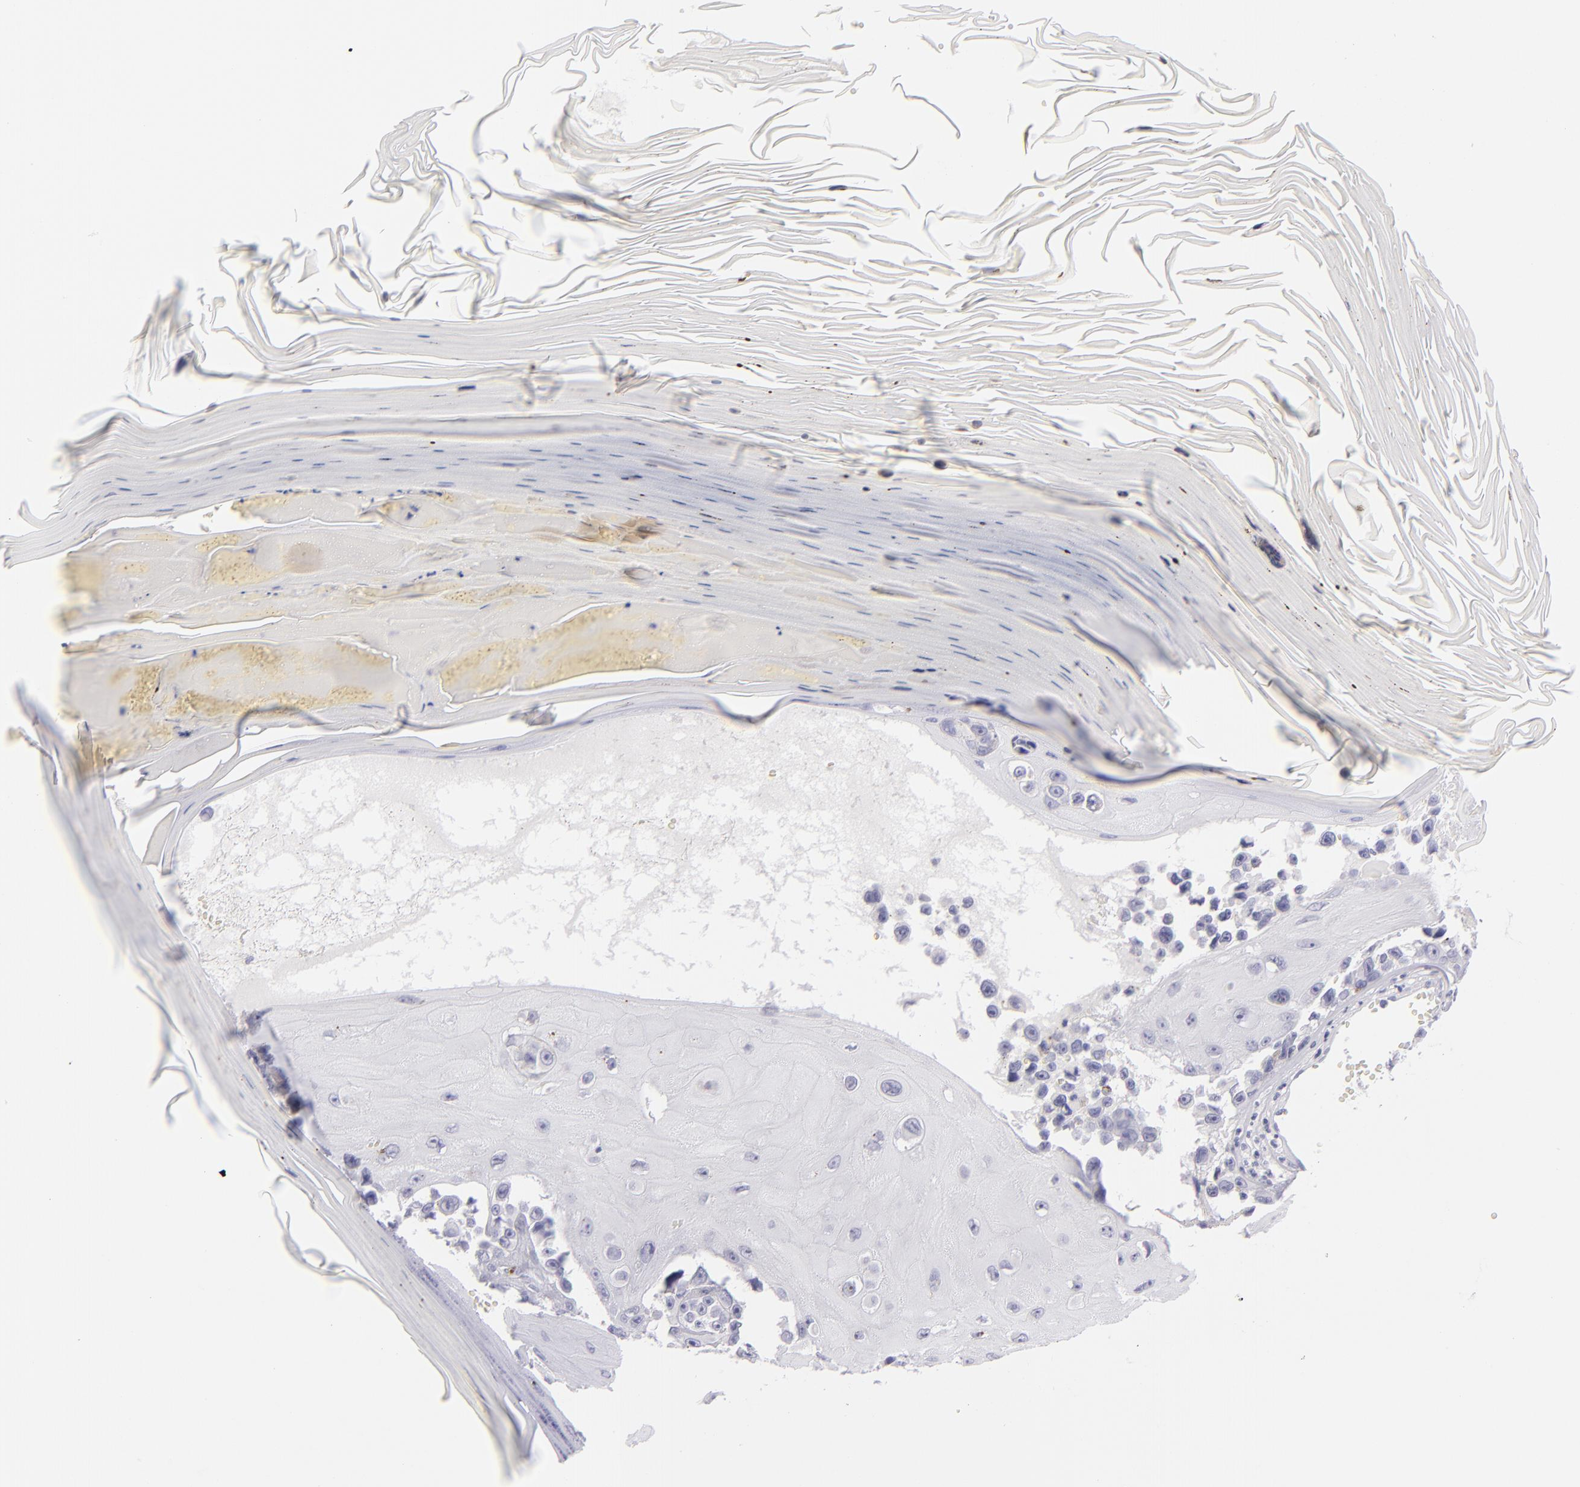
{"staining": {"intensity": "negative", "quantity": "none", "location": "none"}, "tissue": "melanoma", "cell_type": "Tumor cells", "image_type": "cancer", "snomed": [{"axis": "morphology", "description": "Malignant melanoma, NOS"}, {"axis": "topography", "description": "Skin"}], "caption": "This is a histopathology image of immunohistochemistry staining of melanoma, which shows no positivity in tumor cells.", "gene": "VIL1", "patient": {"sex": "female", "age": 82}}